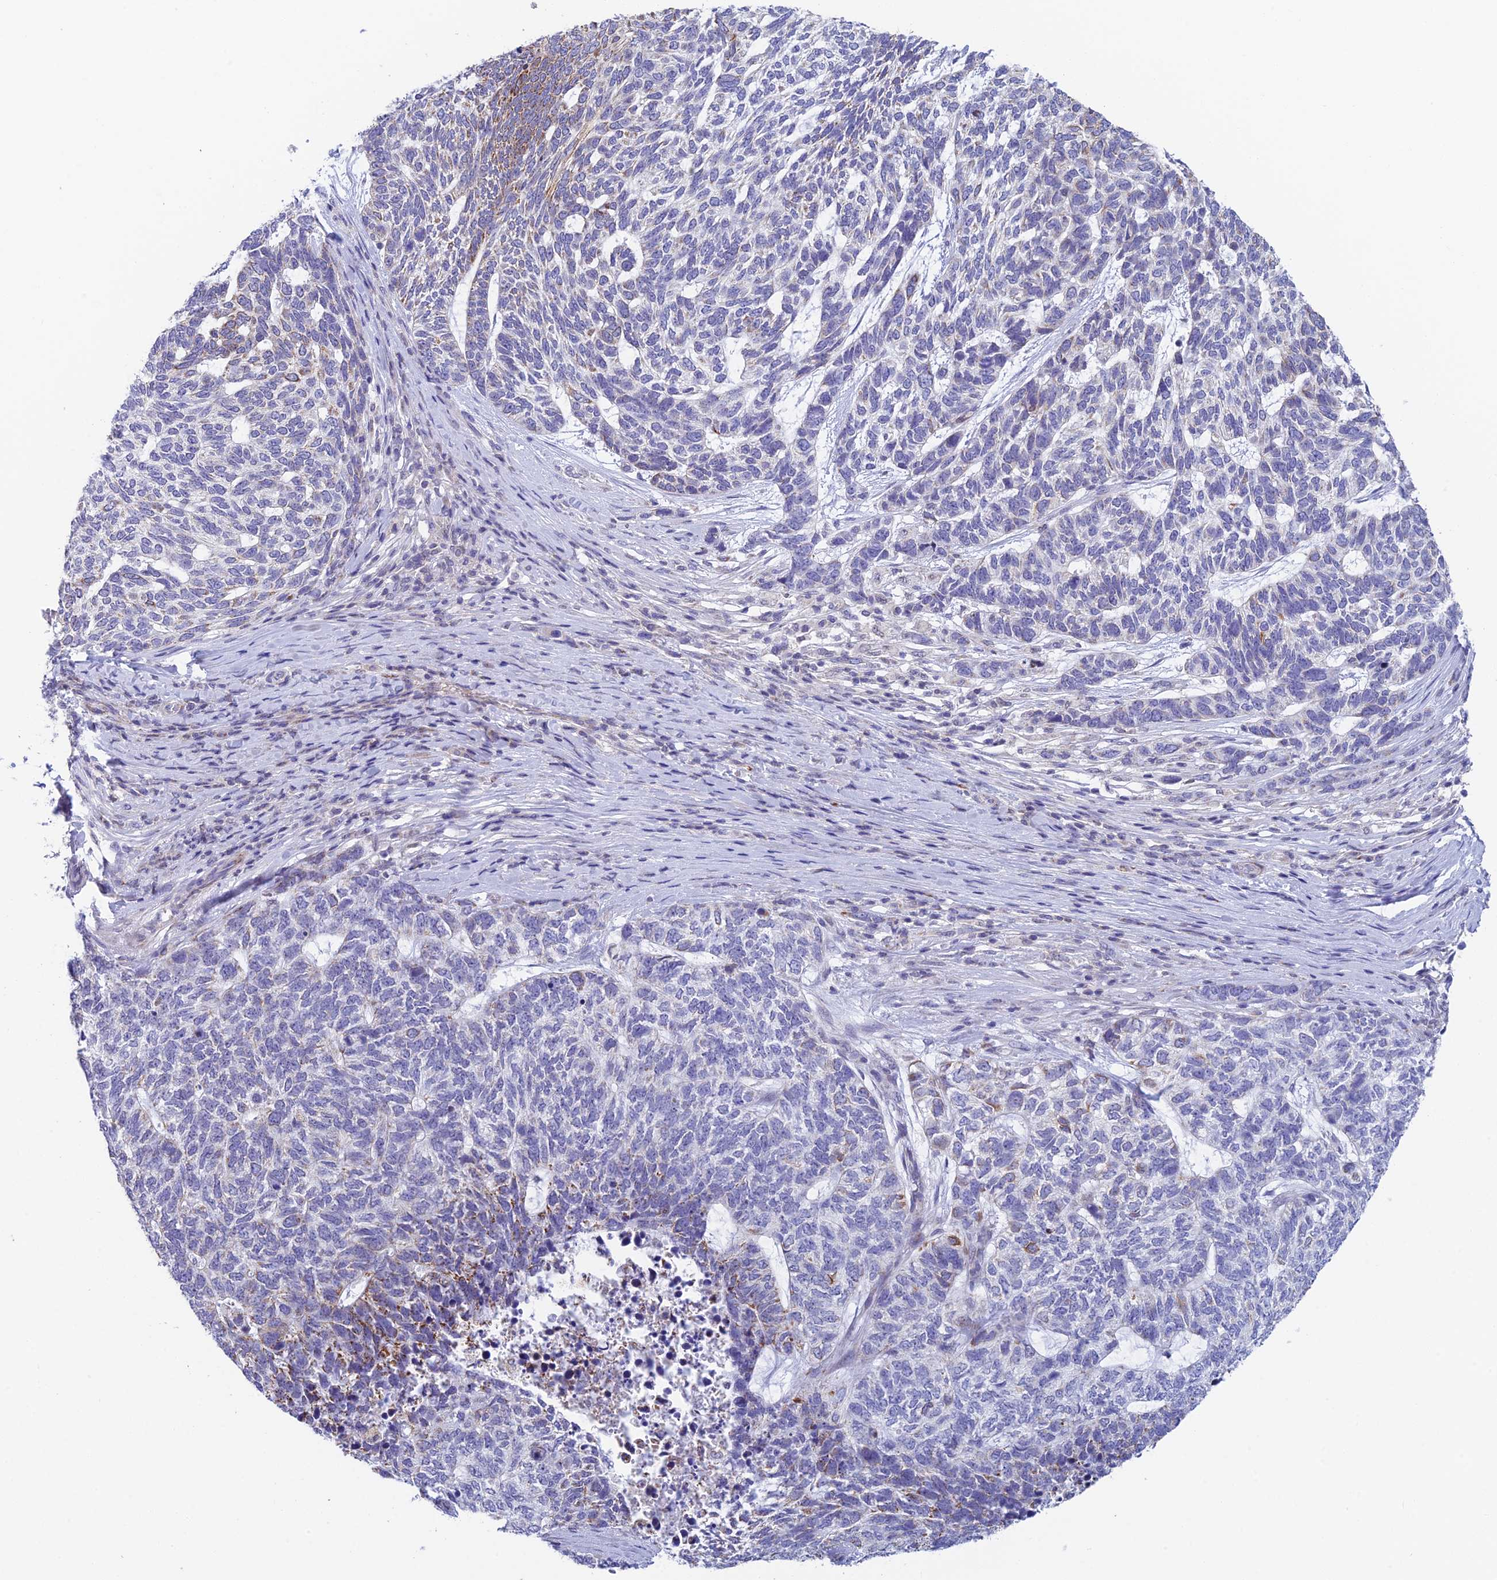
{"staining": {"intensity": "moderate", "quantity": "<25%", "location": "cytoplasmic/membranous"}, "tissue": "skin cancer", "cell_type": "Tumor cells", "image_type": "cancer", "snomed": [{"axis": "morphology", "description": "Basal cell carcinoma"}, {"axis": "topography", "description": "Skin"}], "caption": "Skin basal cell carcinoma was stained to show a protein in brown. There is low levels of moderate cytoplasmic/membranous positivity in approximately <25% of tumor cells. (Brightfield microscopy of DAB IHC at high magnification).", "gene": "REXO5", "patient": {"sex": "female", "age": 65}}